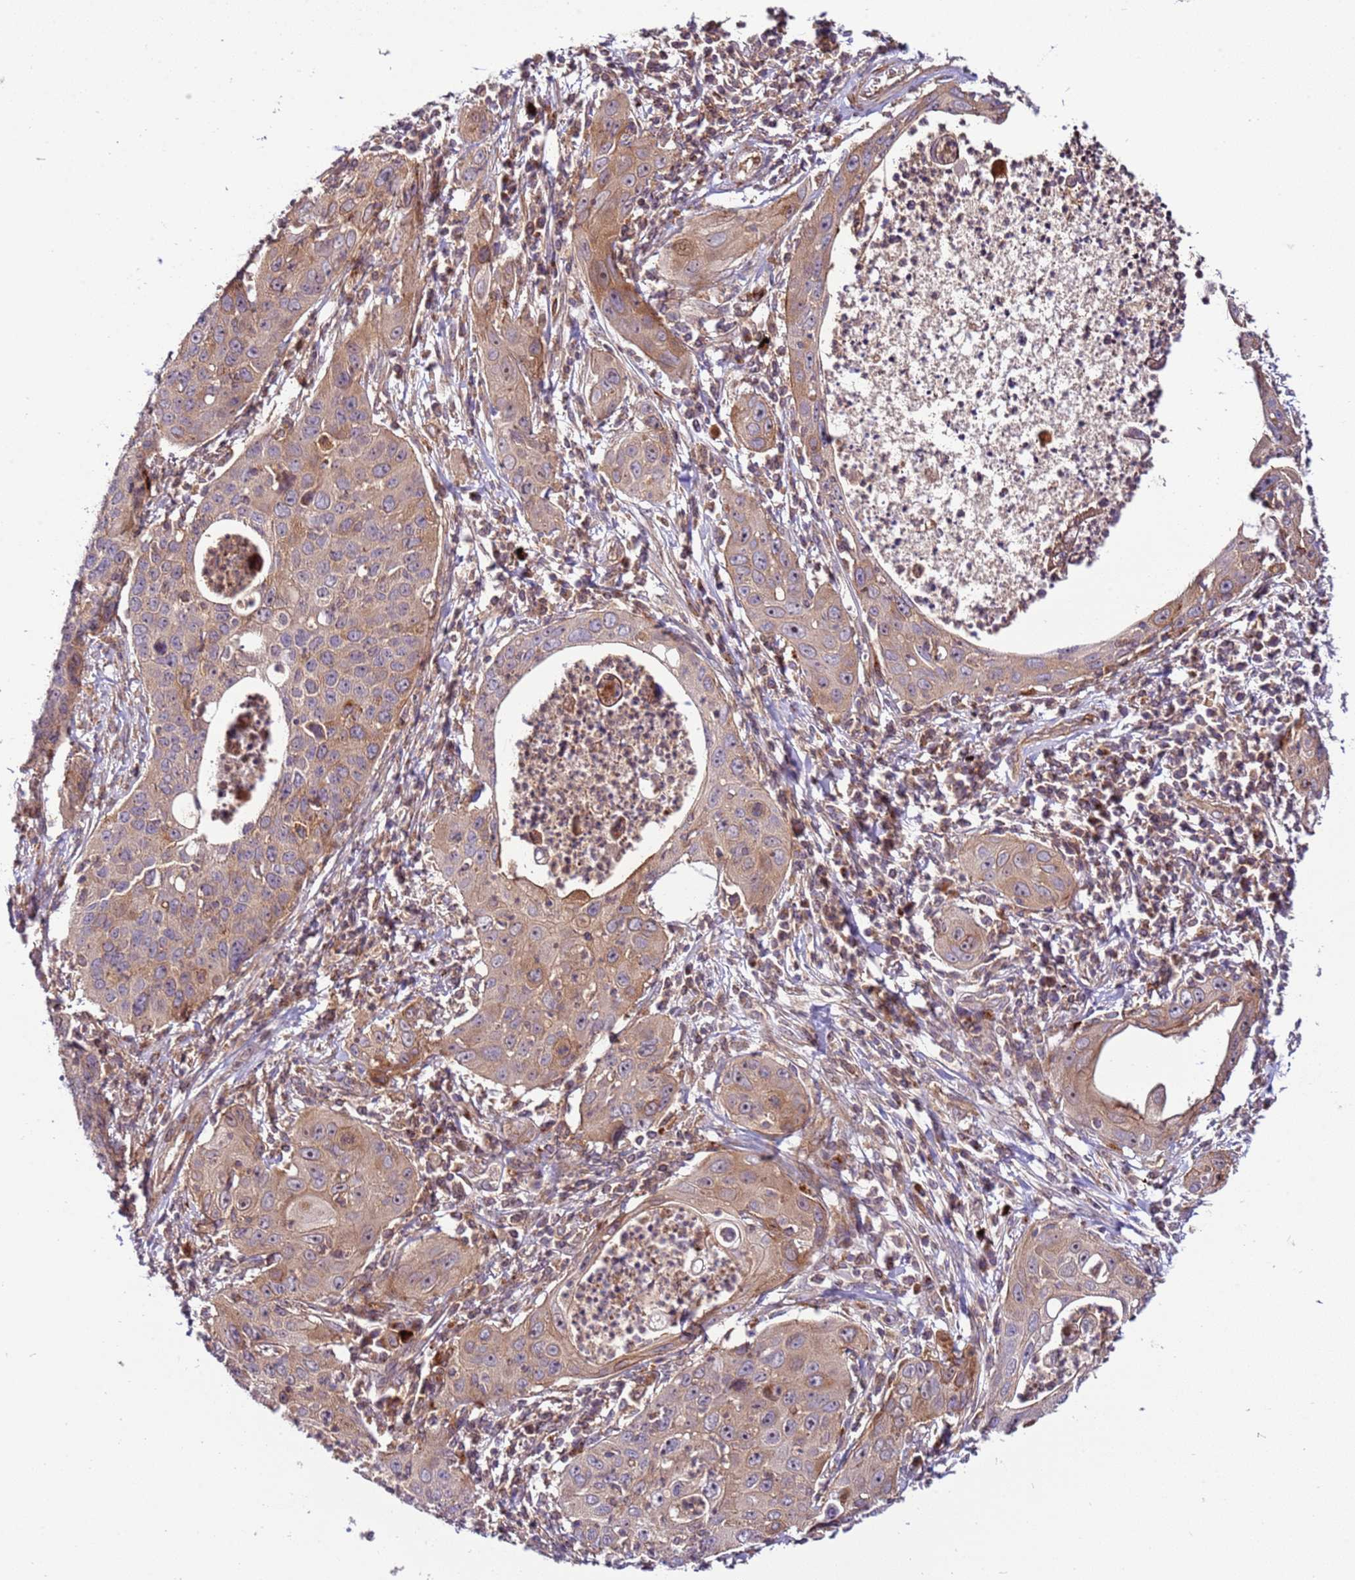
{"staining": {"intensity": "moderate", "quantity": "<25%", "location": "cytoplasmic/membranous"}, "tissue": "cervical cancer", "cell_type": "Tumor cells", "image_type": "cancer", "snomed": [{"axis": "morphology", "description": "Squamous cell carcinoma, NOS"}, {"axis": "topography", "description": "Cervix"}], "caption": "The immunohistochemical stain shows moderate cytoplasmic/membranous positivity in tumor cells of squamous cell carcinoma (cervical) tissue. (Stains: DAB (3,3'-diaminobenzidine) in brown, nuclei in blue, Microscopy: brightfield microscopy at high magnification).", "gene": "ZNF624", "patient": {"sex": "female", "age": 36}}